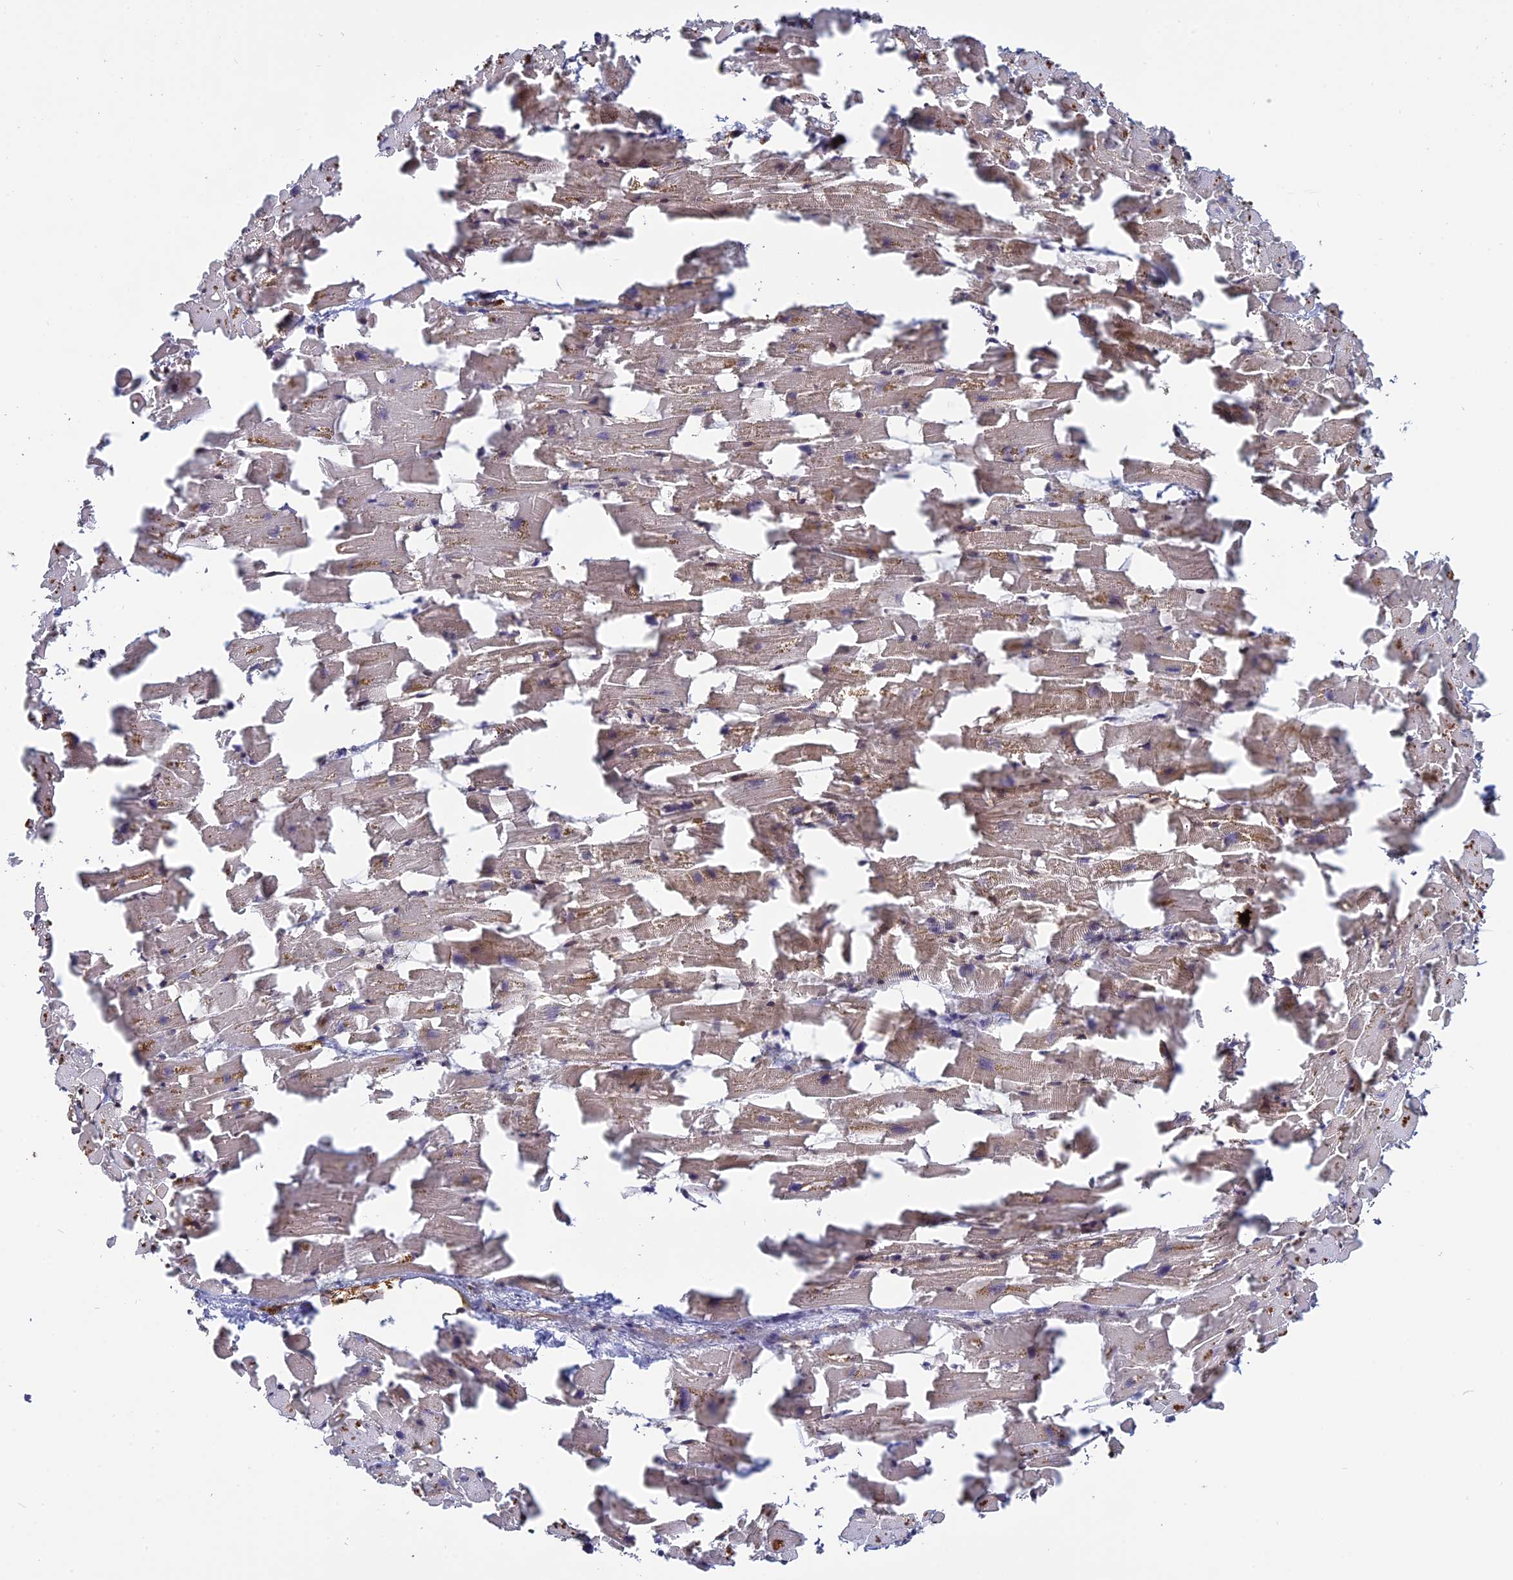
{"staining": {"intensity": "moderate", "quantity": "<25%", "location": "cytoplasmic/membranous"}, "tissue": "heart muscle", "cell_type": "Cardiomyocytes", "image_type": "normal", "snomed": [{"axis": "morphology", "description": "Normal tissue, NOS"}, {"axis": "topography", "description": "Heart"}], "caption": "Approximately <25% of cardiomyocytes in normal heart muscle demonstrate moderate cytoplasmic/membranous protein expression as visualized by brown immunohistochemical staining.", "gene": "PKIG", "patient": {"sex": "female", "age": 64}}